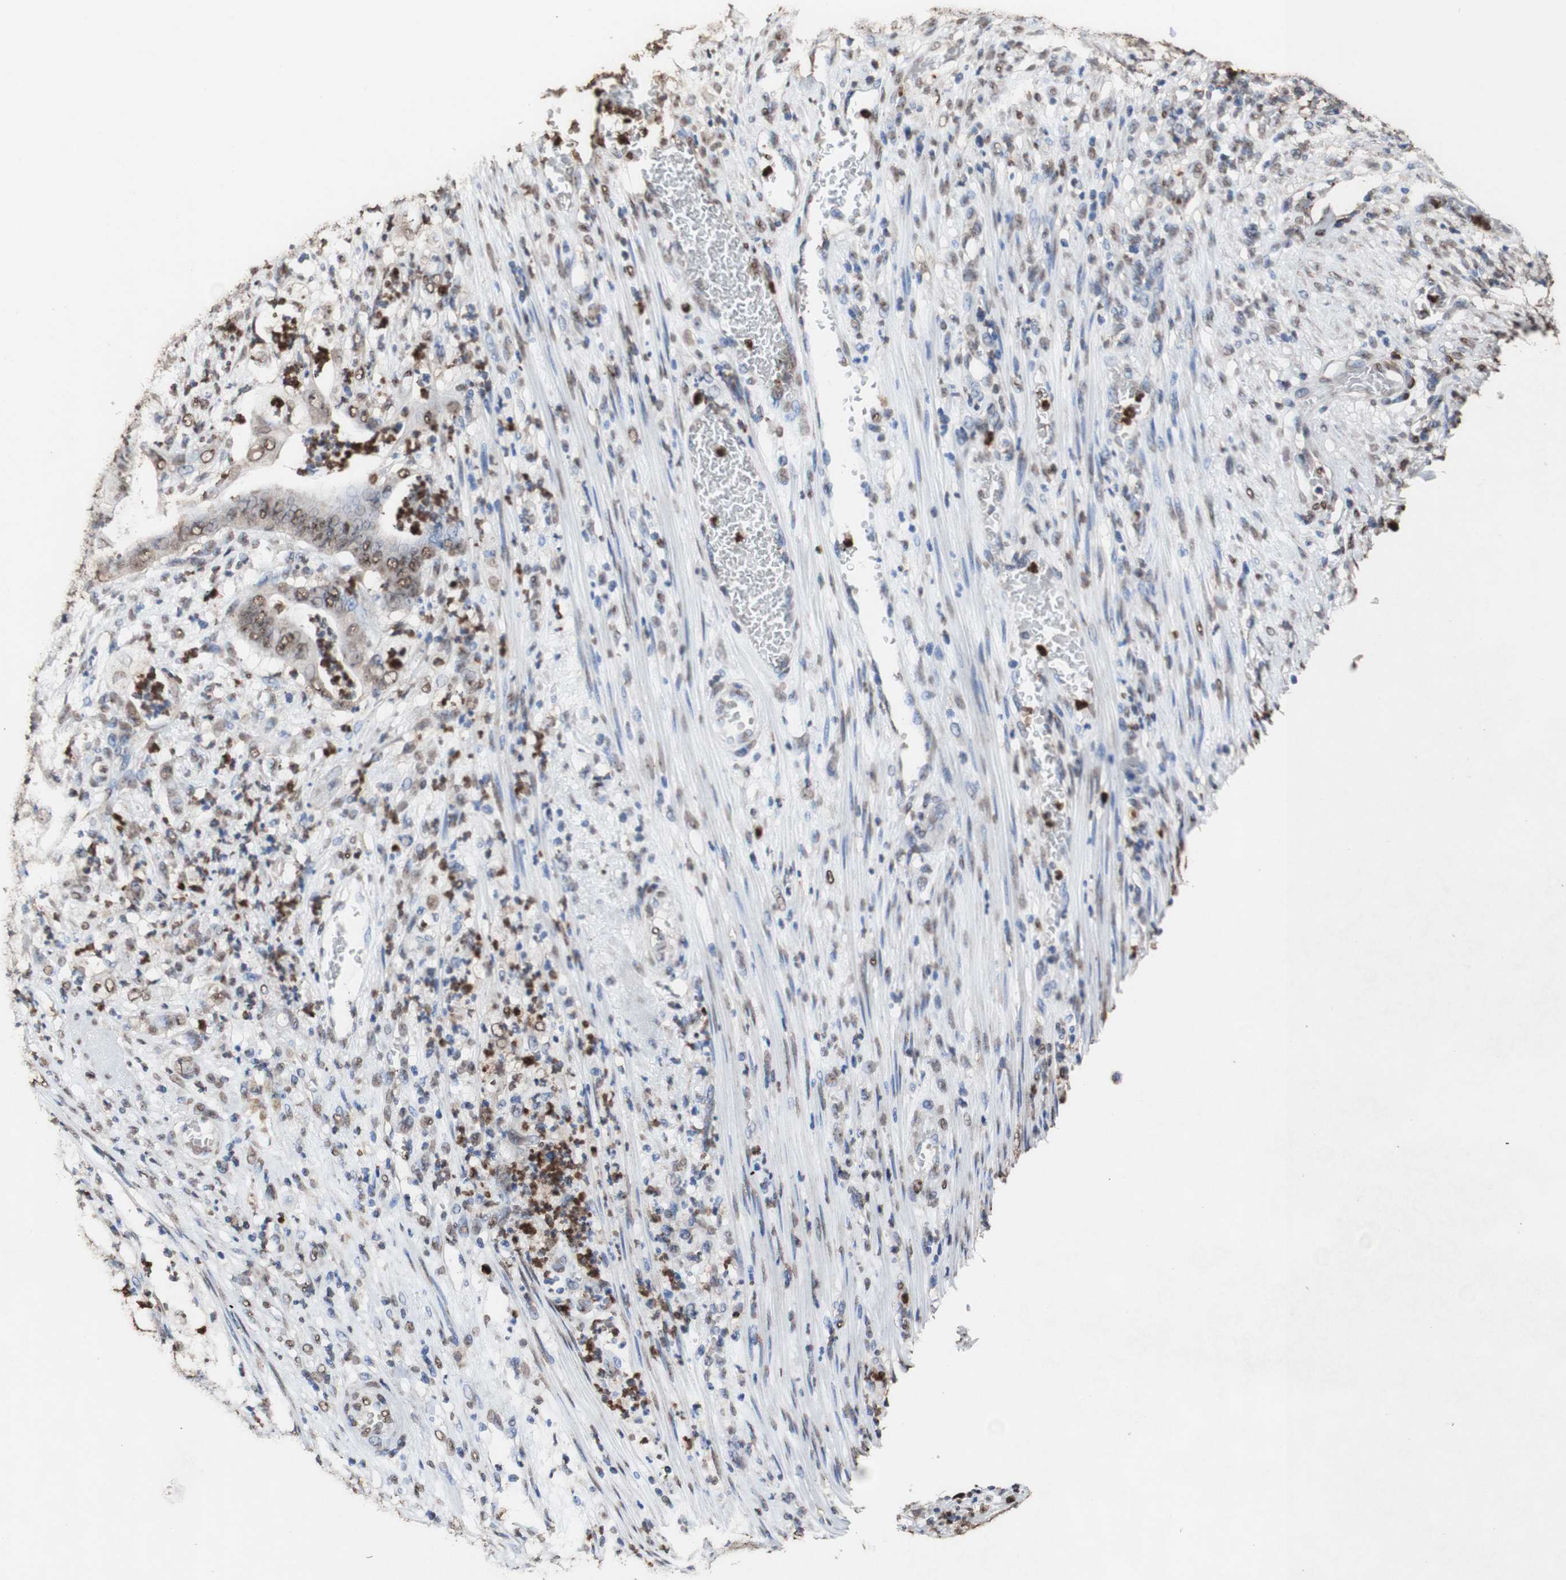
{"staining": {"intensity": "moderate", "quantity": ">75%", "location": "cytoplasmic/membranous,nuclear"}, "tissue": "stomach cancer", "cell_type": "Tumor cells", "image_type": "cancer", "snomed": [{"axis": "morphology", "description": "Adenocarcinoma, NOS"}, {"axis": "topography", "description": "Stomach"}], "caption": "The photomicrograph exhibits staining of stomach adenocarcinoma, revealing moderate cytoplasmic/membranous and nuclear protein staining (brown color) within tumor cells.", "gene": "PIDD1", "patient": {"sex": "female", "age": 73}}